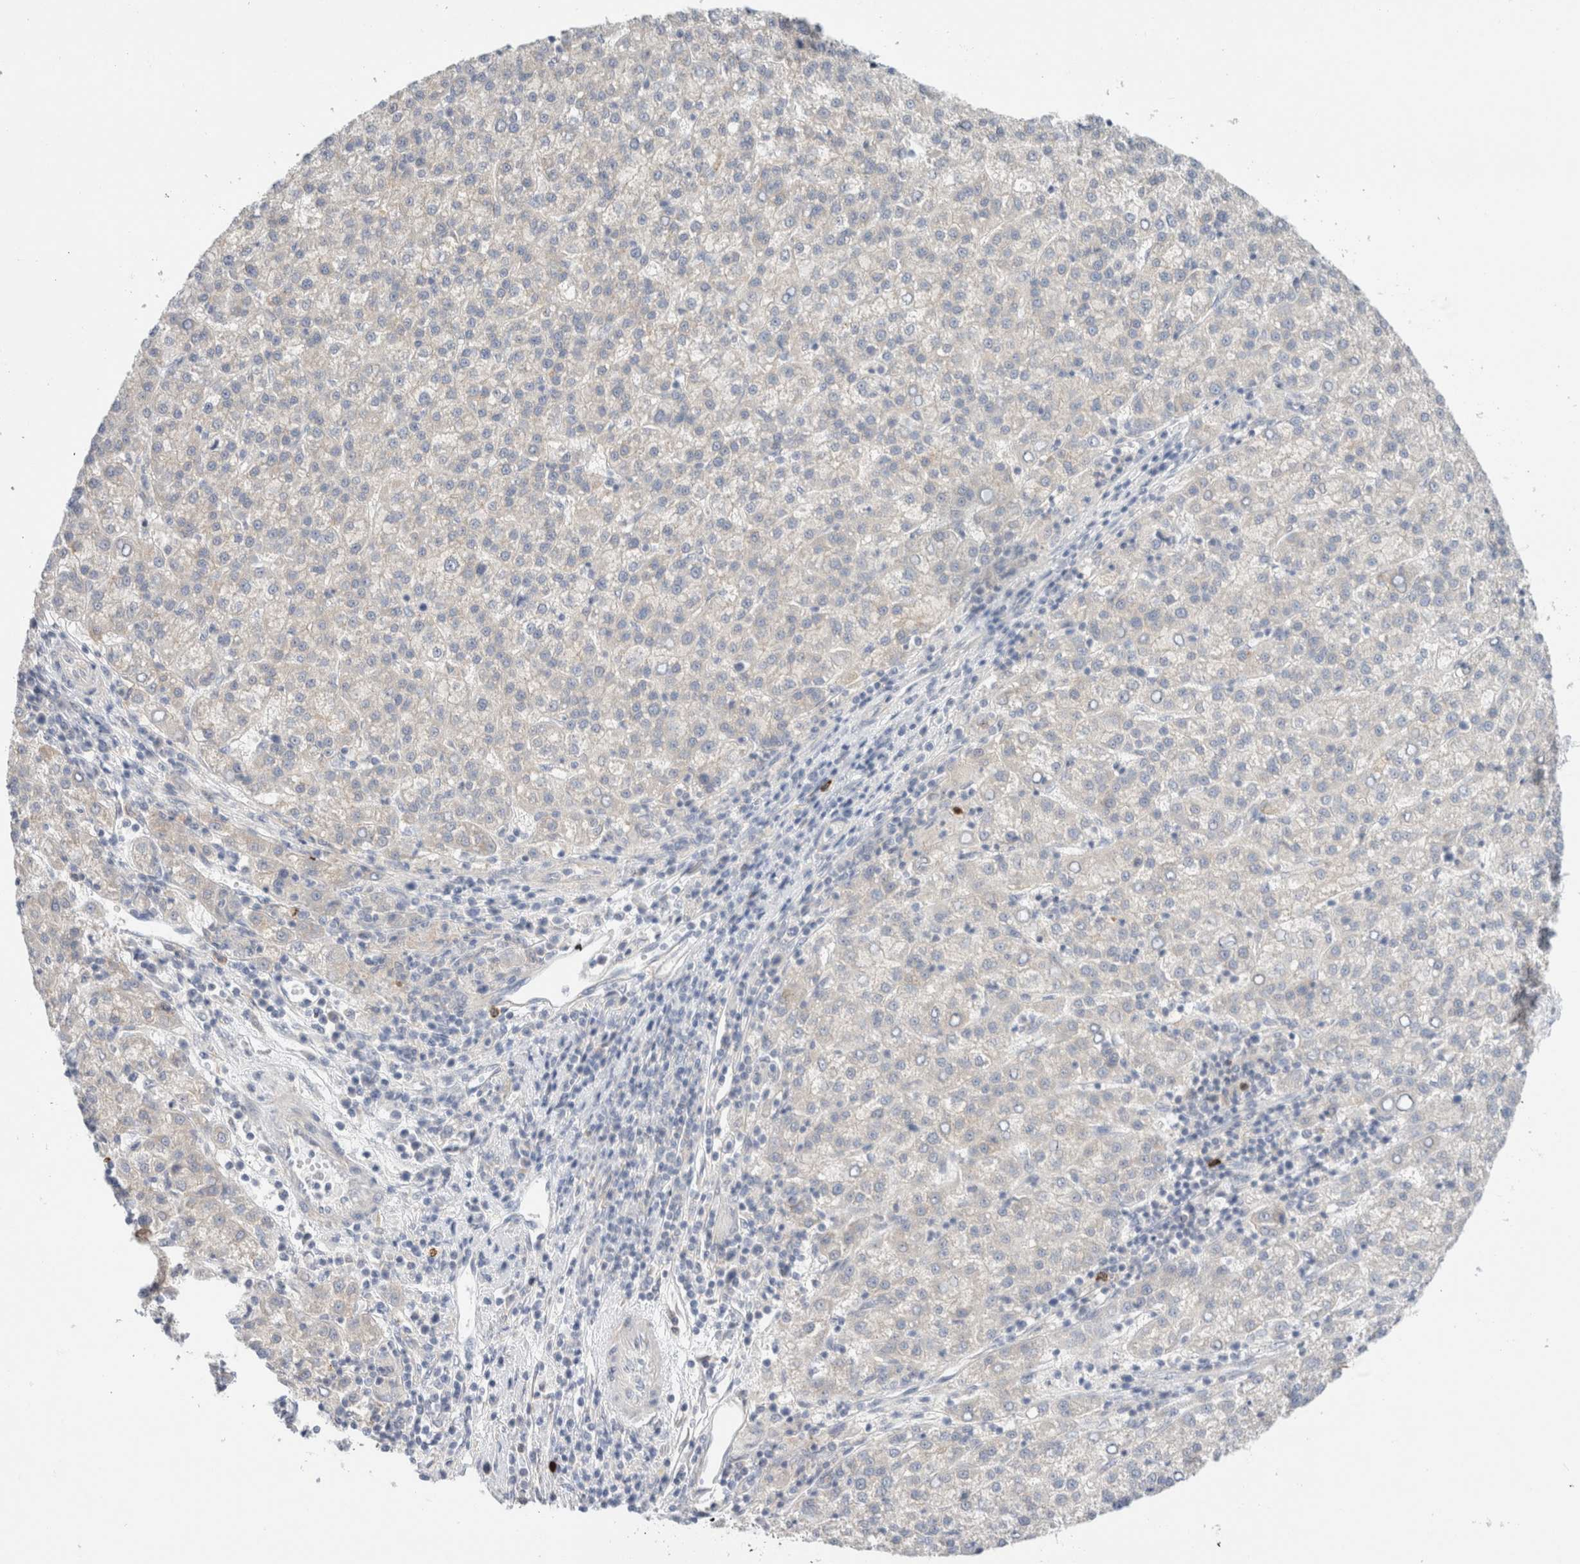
{"staining": {"intensity": "negative", "quantity": "none", "location": "none"}, "tissue": "liver cancer", "cell_type": "Tumor cells", "image_type": "cancer", "snomed": [{"axis": "morphology", "description": "Carcinoma, Hepatocellular, NOS"}, {"axis": "topography", "description": "Liver"}], "caption": "Immunohistochemical staining of human liver cancer exhibits no significant positivity in tumor cells.", "gene": "SDR16C5", "patient": {"sex": "female", "age": 58}}